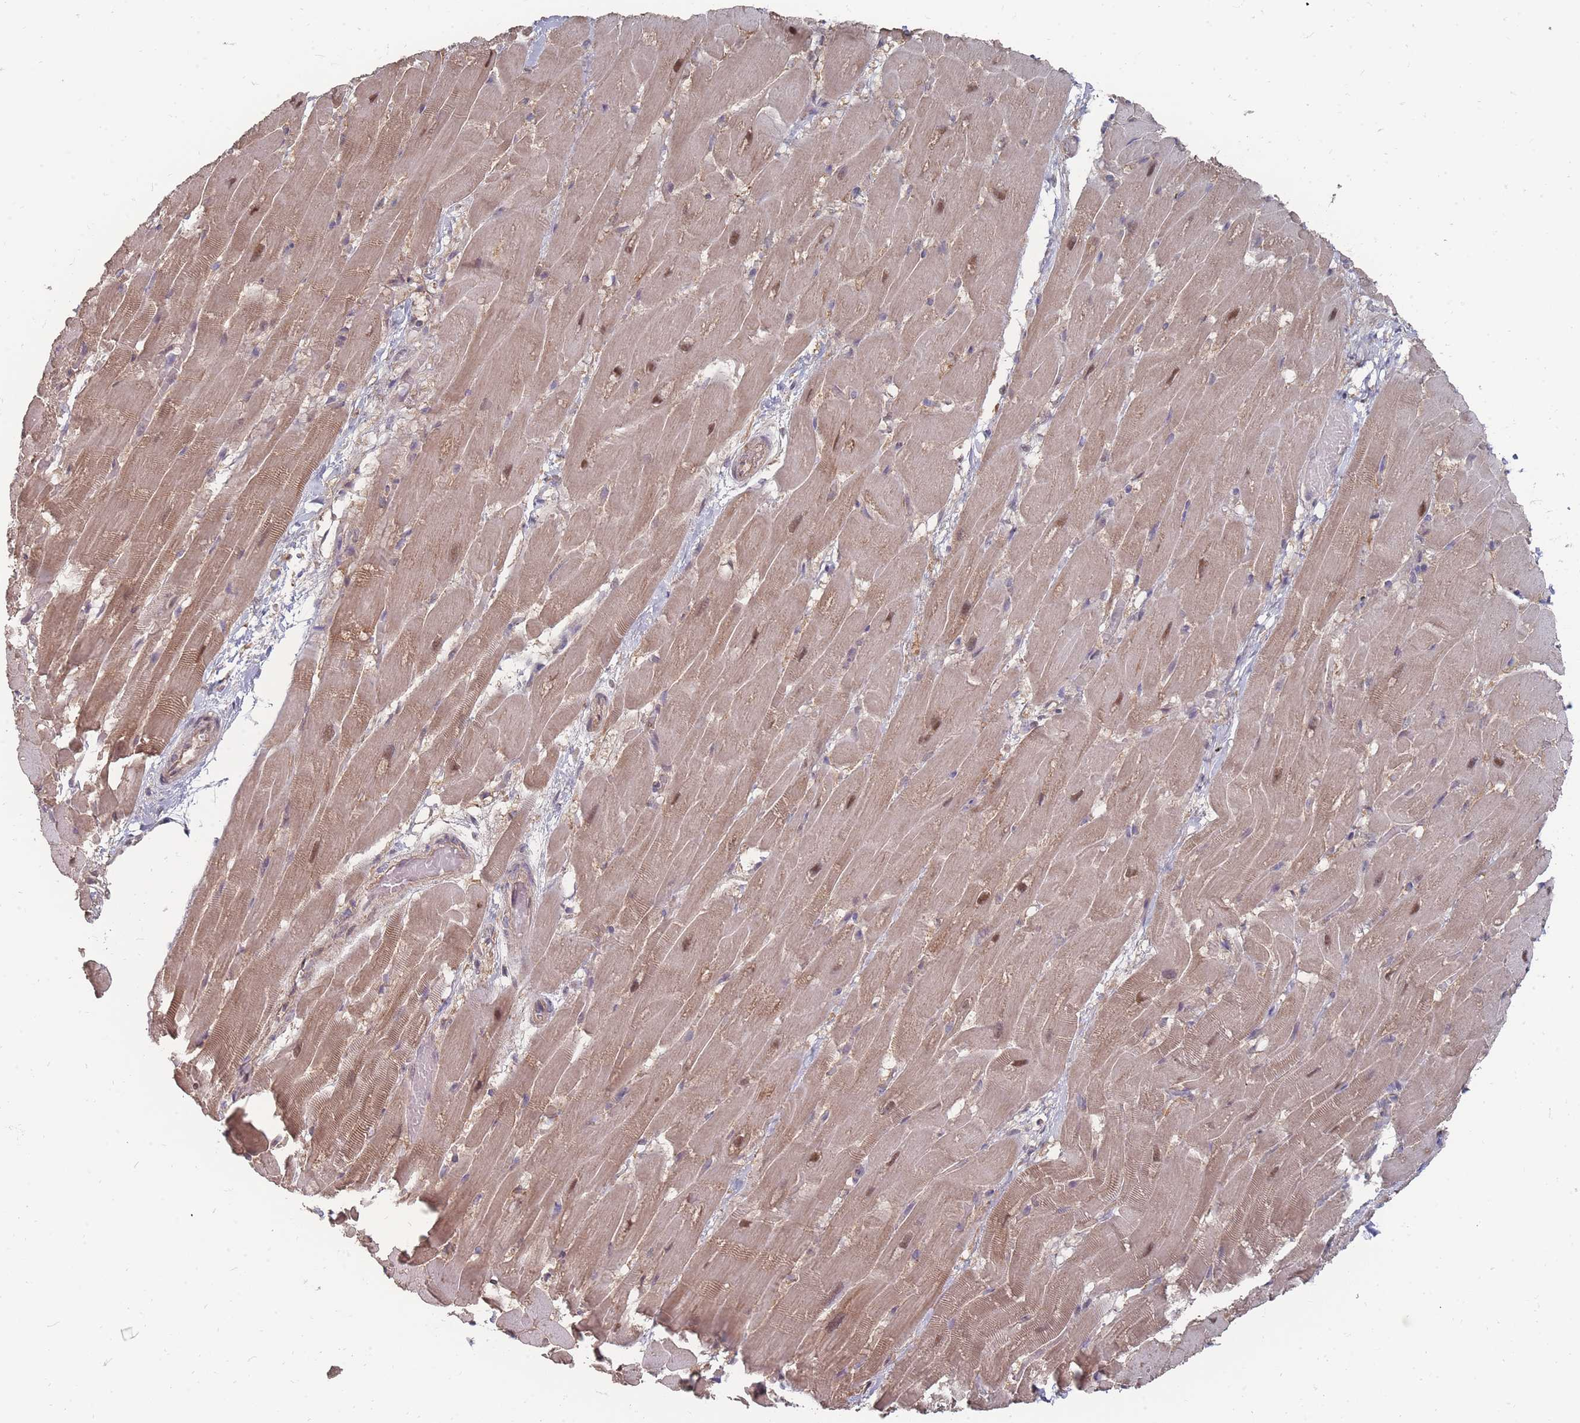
{"staining": {"intensity": "moderate", "quantity": ">75%", "location": "cytoplasmic/membranous,nuclear"}, "tissue": "heart muscle", "cell_type": "Cardiomyocytes", "image_type": "normal", "snomed": [{"axis": "morphology", "description": "Normal tissue, NOS"}, {"axis": "topography", "description": "Heart"}], "caption": "Human heart muscle stained for a protein (brown) shows moderate cytoplasmic/membranous,nuclear positive expression in approximately >75% of cardiomyocytes.", "gene": "NKD1", "patient": {"sex": "male", "age": 37}}